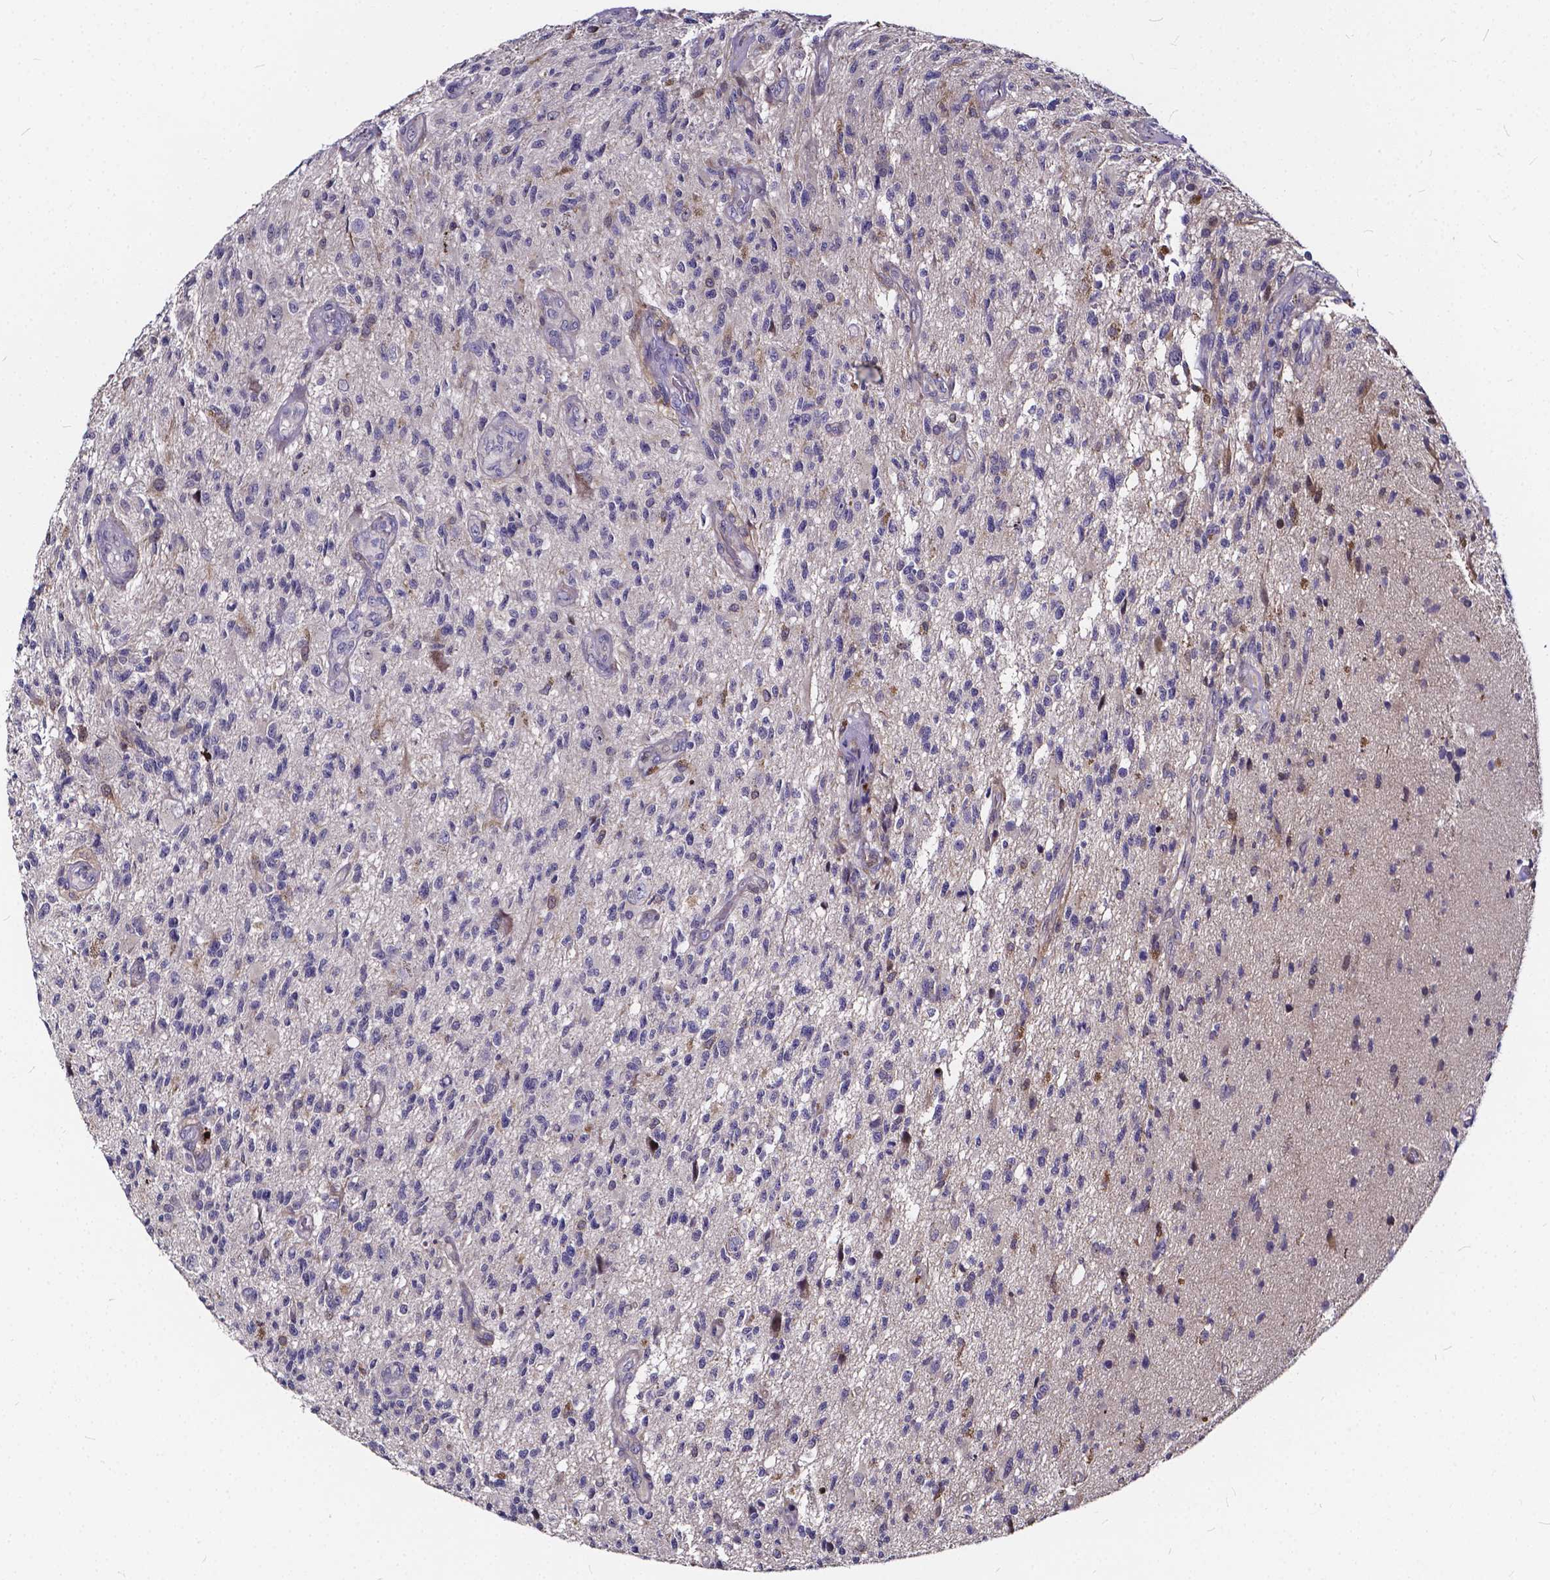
{"staining": {"intensity": "negative", "quantity": "none", "location": "none"}, "tissue": "glioma", "cell_type": "Tumor cells", "image_type": "cancer", "snomed": [{"axis": "morphology", "description": "Glioma, malignant, High grade"}, {"axis": "topography", "description": "Brain"}], "caption": "This is an immunohistochemistry micrograph of malignant glioma (high-grade). There is no staining in tumor cells.", "gene": "SOWAHA", "patient": {"sex": "male", "age": 56}}